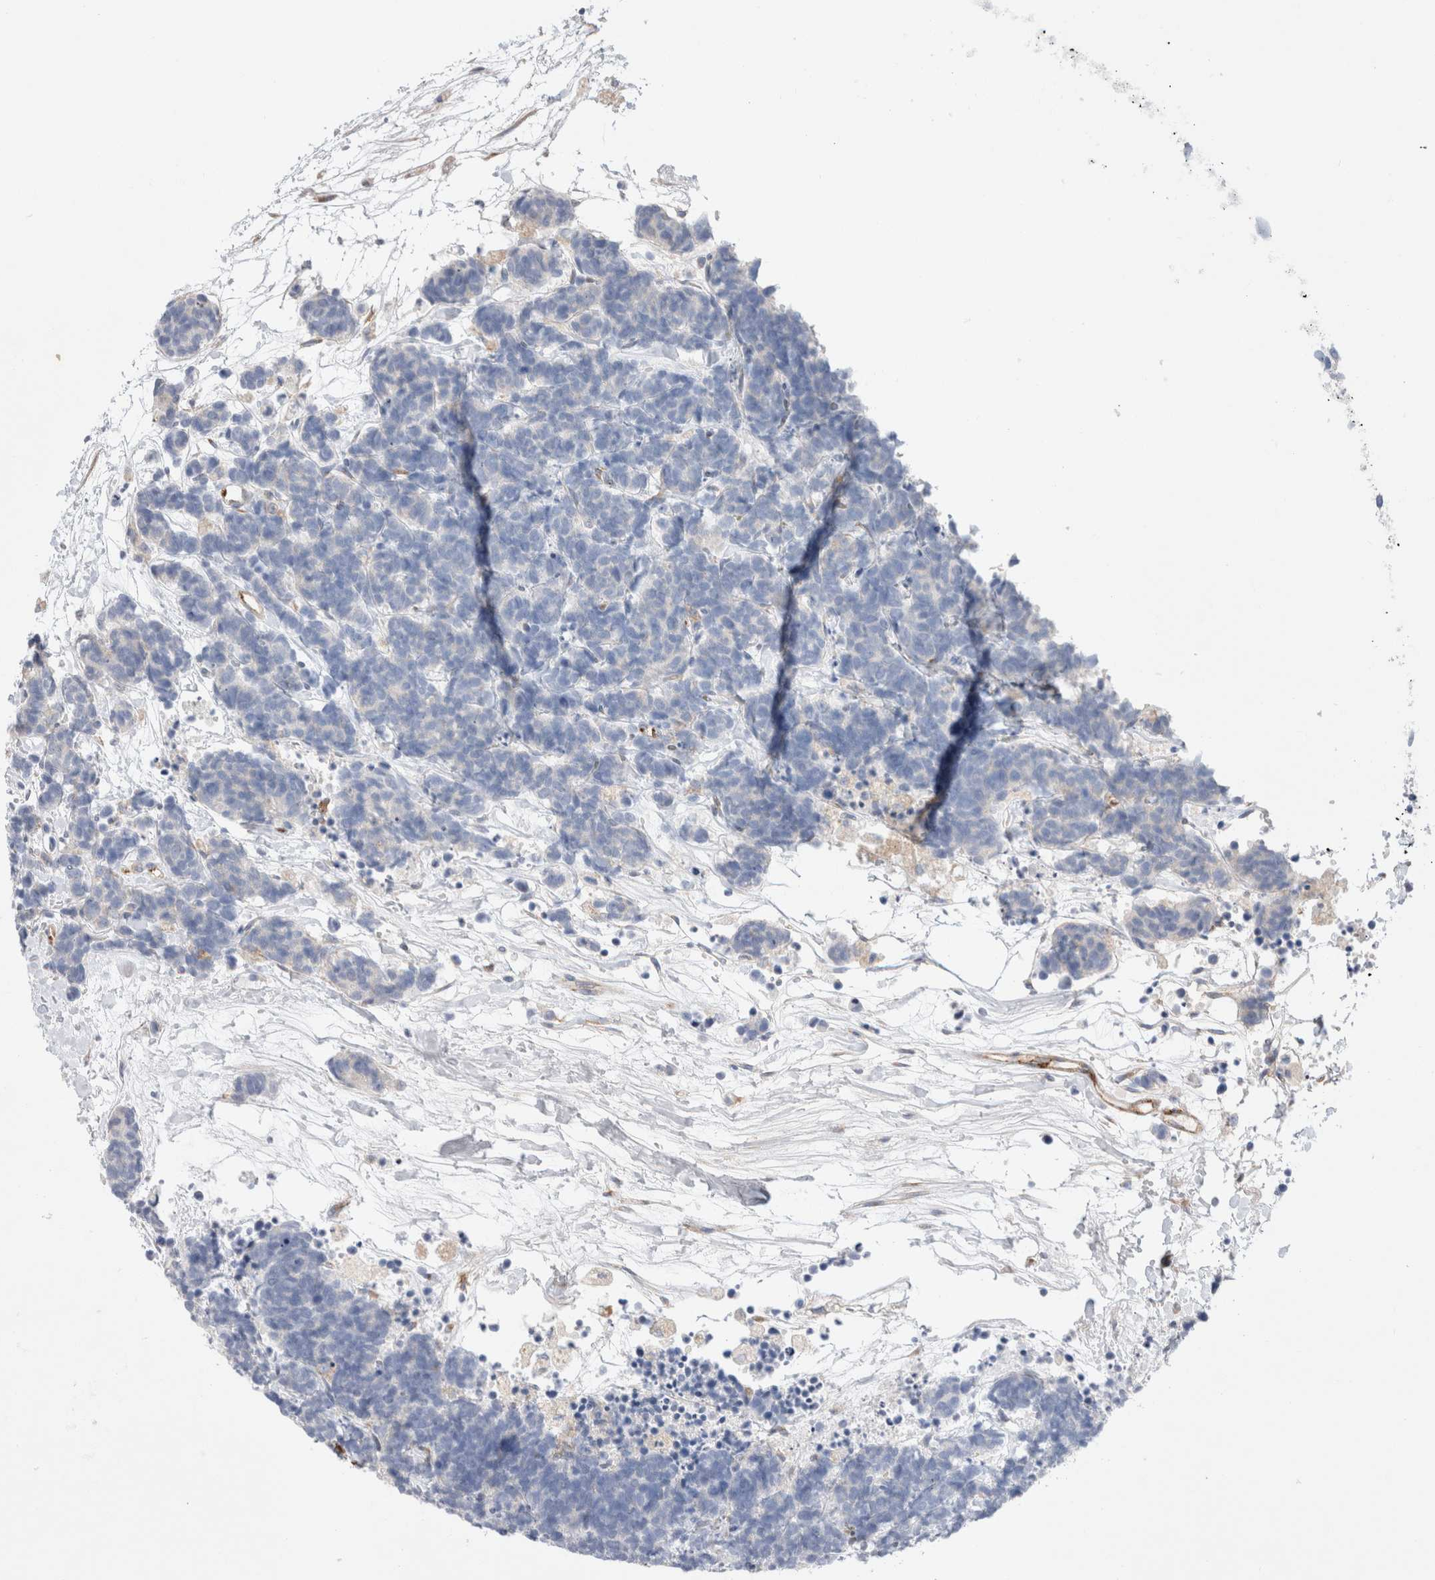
{"staining": {"intensity": "negative", "quantity": "none", "location": "none"}, "tissue": "carcinoid", "cell_type": "Tumor cells", "image_type": "cancer", "snomed": [{"axis": "morphology", "description": "Carcinoma, NOS"}, {"axis": "morphology", "description": "Carcinoid, malignant, NOS"}, {"axis": "topography", "description": "Urinary bladder"}], "caption": "High power microscopy photomicrograph of an immunohistochemistry histopathology image of carcinoid (malignant), revealing no significant staining in tumor cells.", "gene": "CNPY4", "patient": {"sex": "male", "age": 57}}